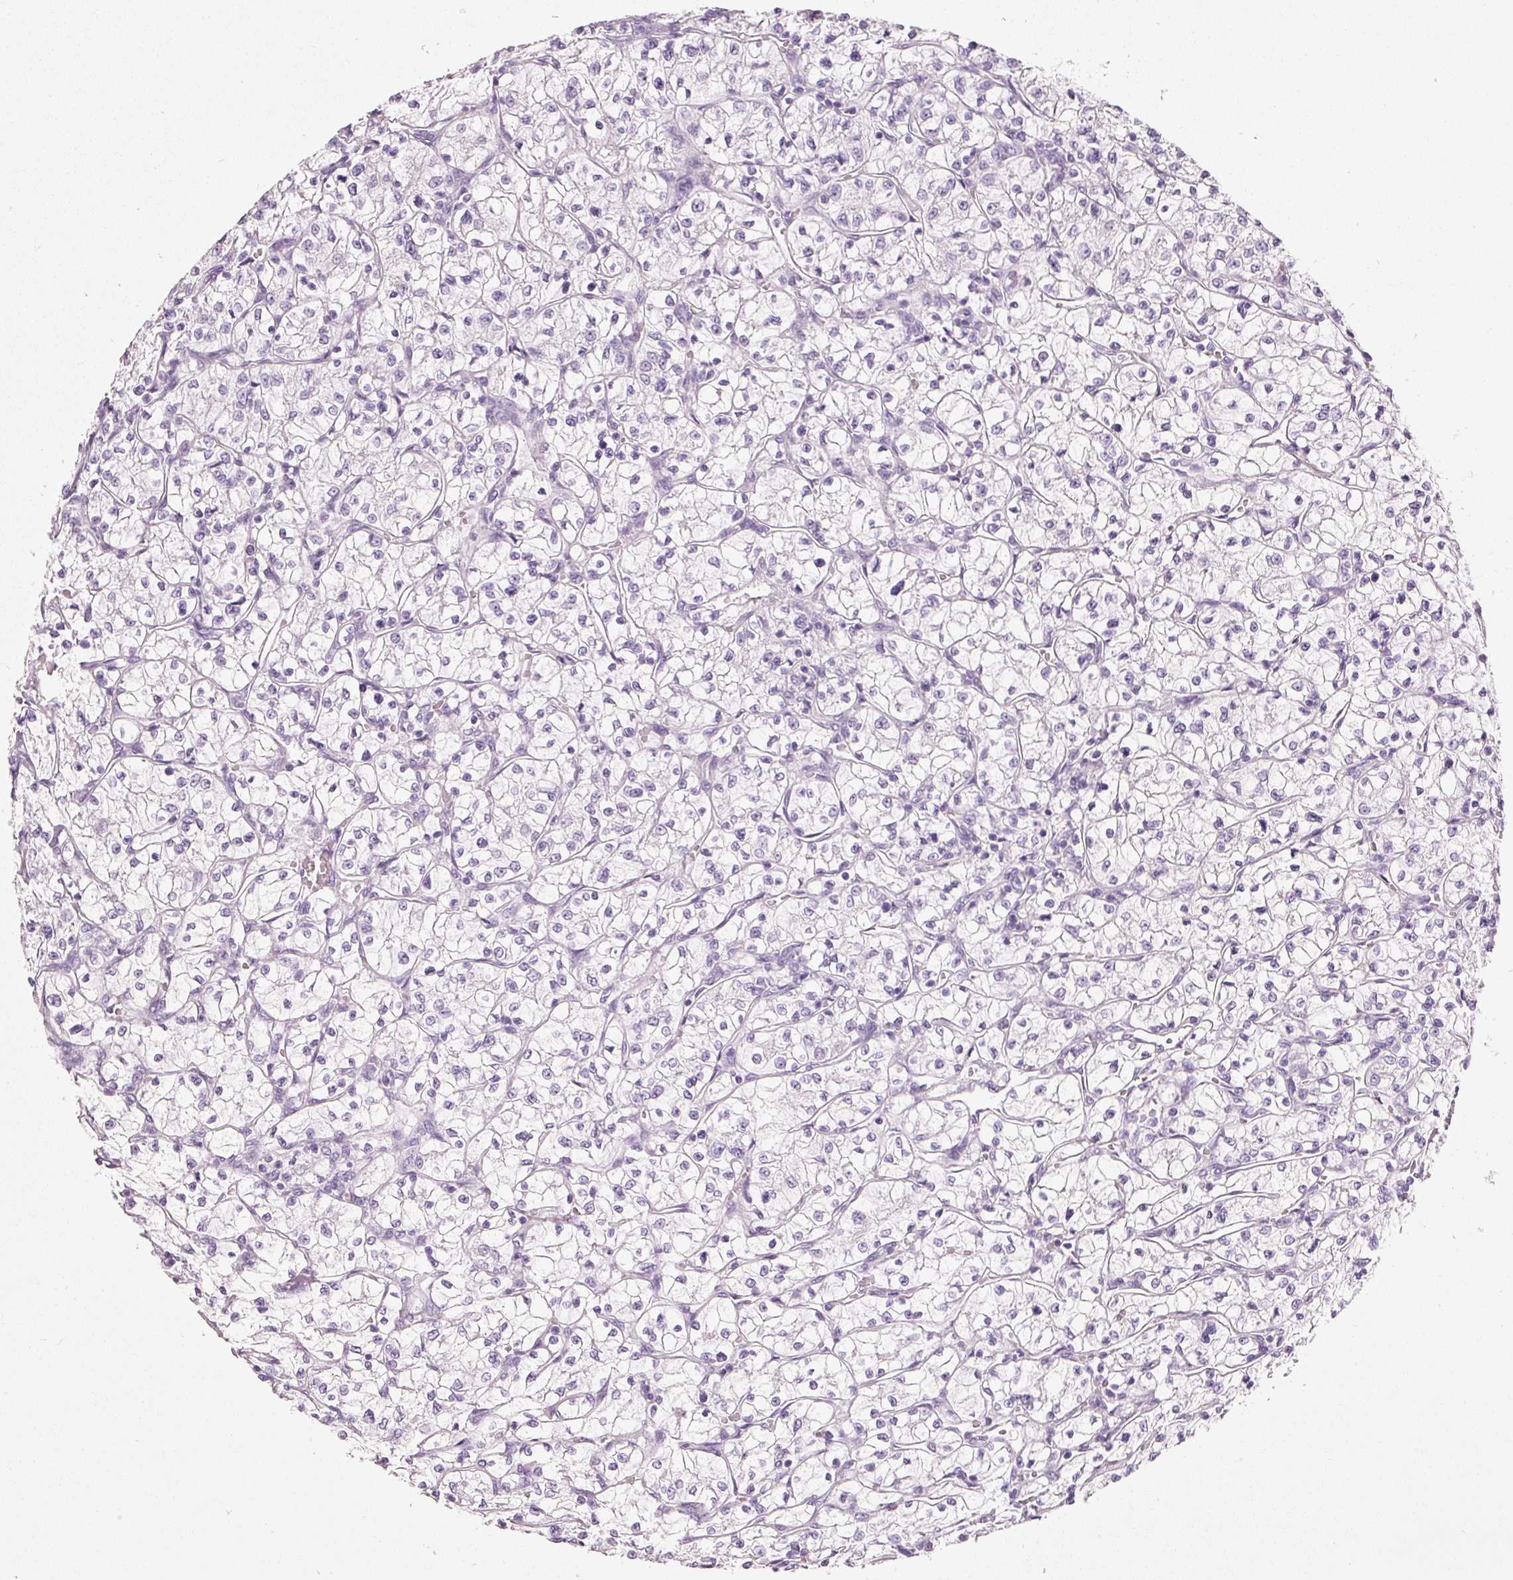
{"staining": {"intensity": "negative", "quantity": "none", "location": "none"}, "tissue": "renal cancer", "cell_type": "Tumor cells", "image_type": "cancer", "snomed": [{"axis": "morphology", "description": "Adenocarcinoma, NOS"}, {"axis": "topography", "description": "Kidney"}], "caption": "High power microscopy photomicrograph of an immunohistochemistry (IHC) image of adenocarcinoma (renal), revealing no significant positivity in tumor cells.", "gene": "PDXDC1", "patient": {"sex": "female", "age": 64}}